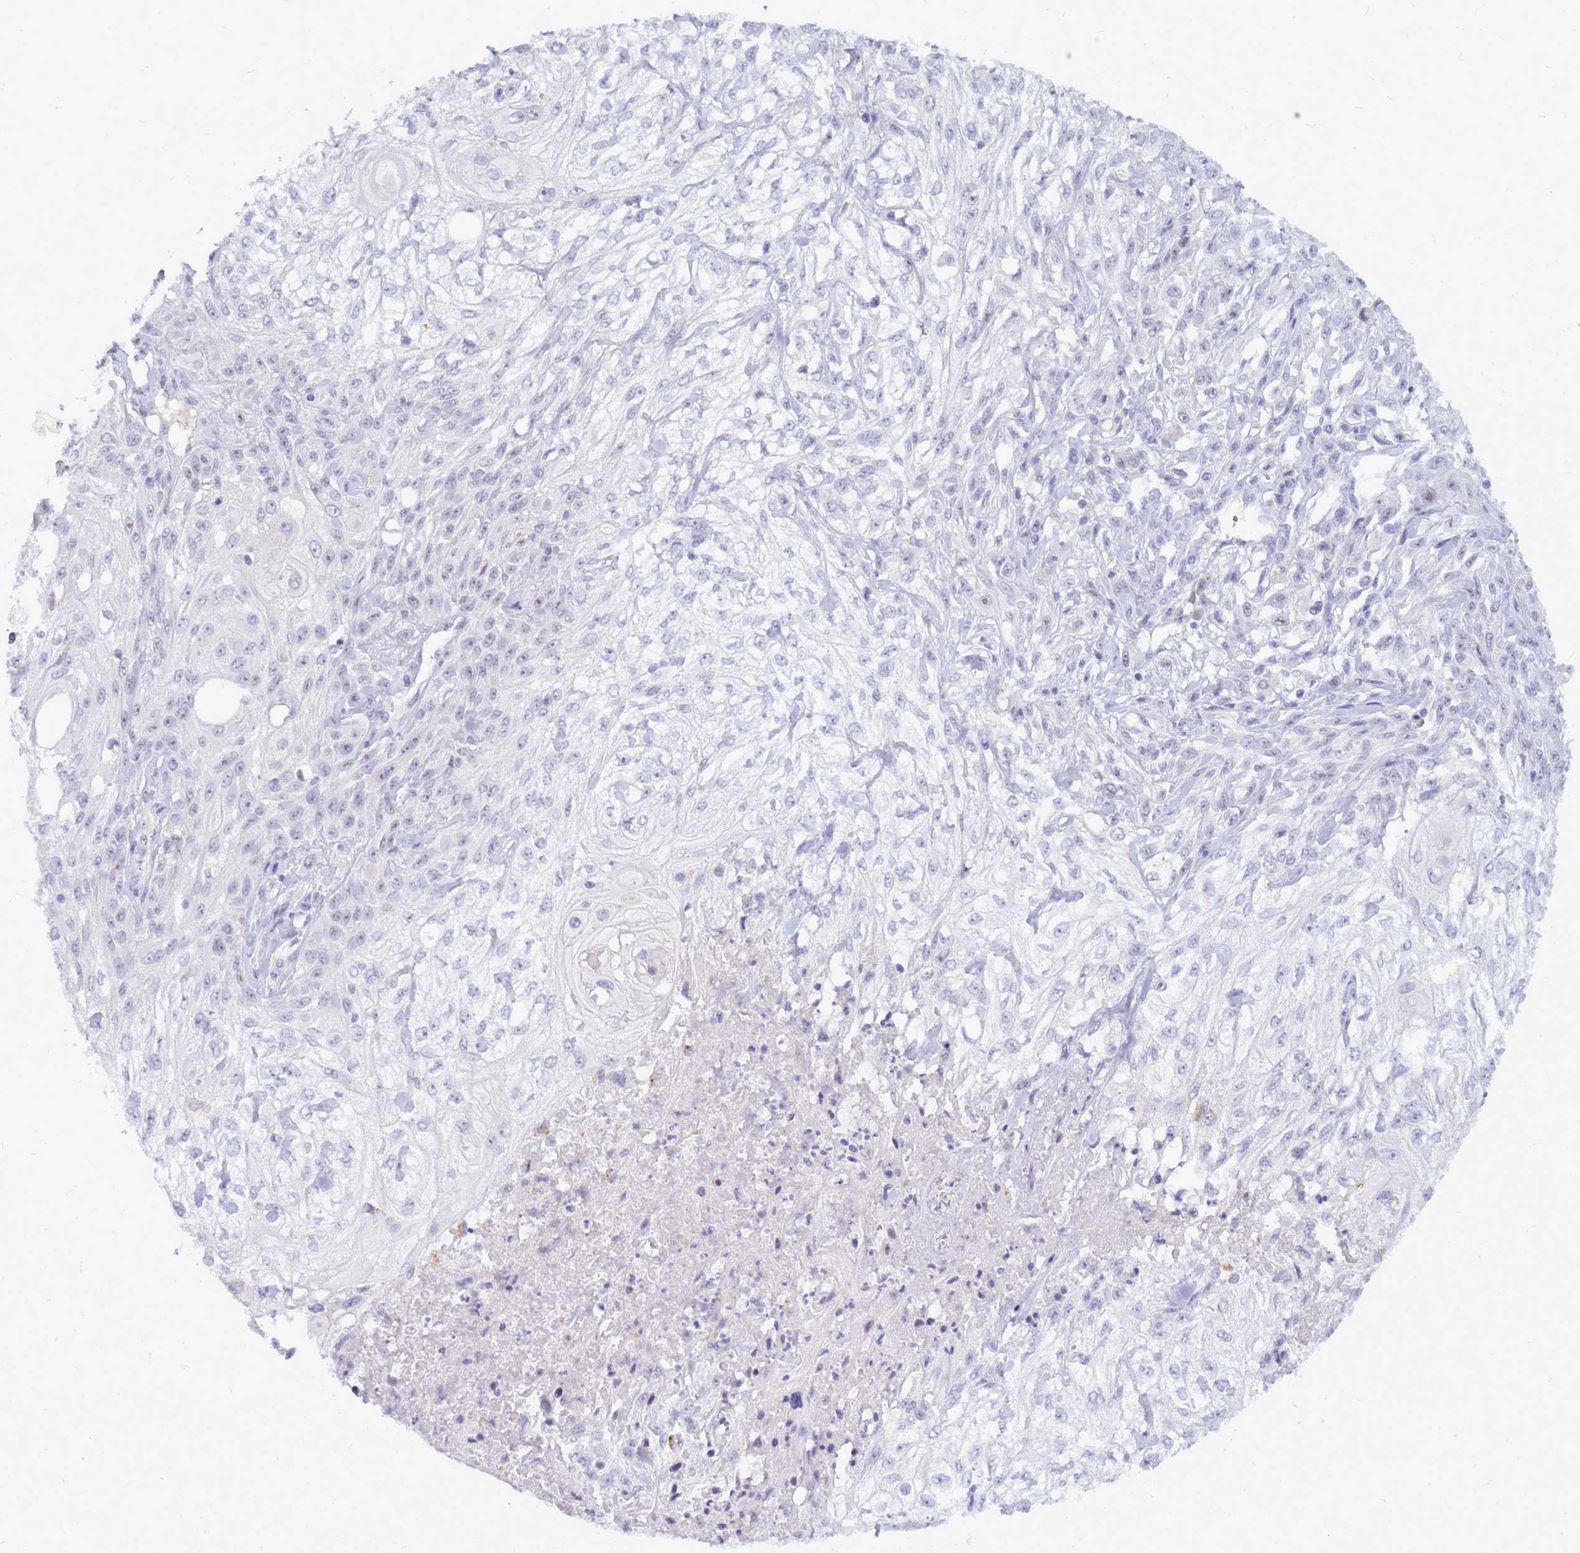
{"staining": {"intensity": "moderate", "quantity": "<25%", "location": "nuclear"}, "tissue": "skin cancer", "cell_type": "Tumor cells", "image_type": "cancer", "snomed": [{"axis": "morphology", "description": "Squamous cell carcinoma, NOS"}, {"axis": "morphology", "description": "Squamous cell carcinoma, metastatic, NOS"}, {"axis": "topography", "description": "Skin"}, {"axis": "topography", "description": "Lymph node"}], "caption": "Immunohistochemistry (IHC) micrograph of human skin cancer (squamous cell carcinoma) stained for a protein (brown), which shows low levels of moderate nuclear staining in approximately <25% of tumor cells.", "gene": "DMRTC2", "patient": {"sex": "male", "age": 75}}